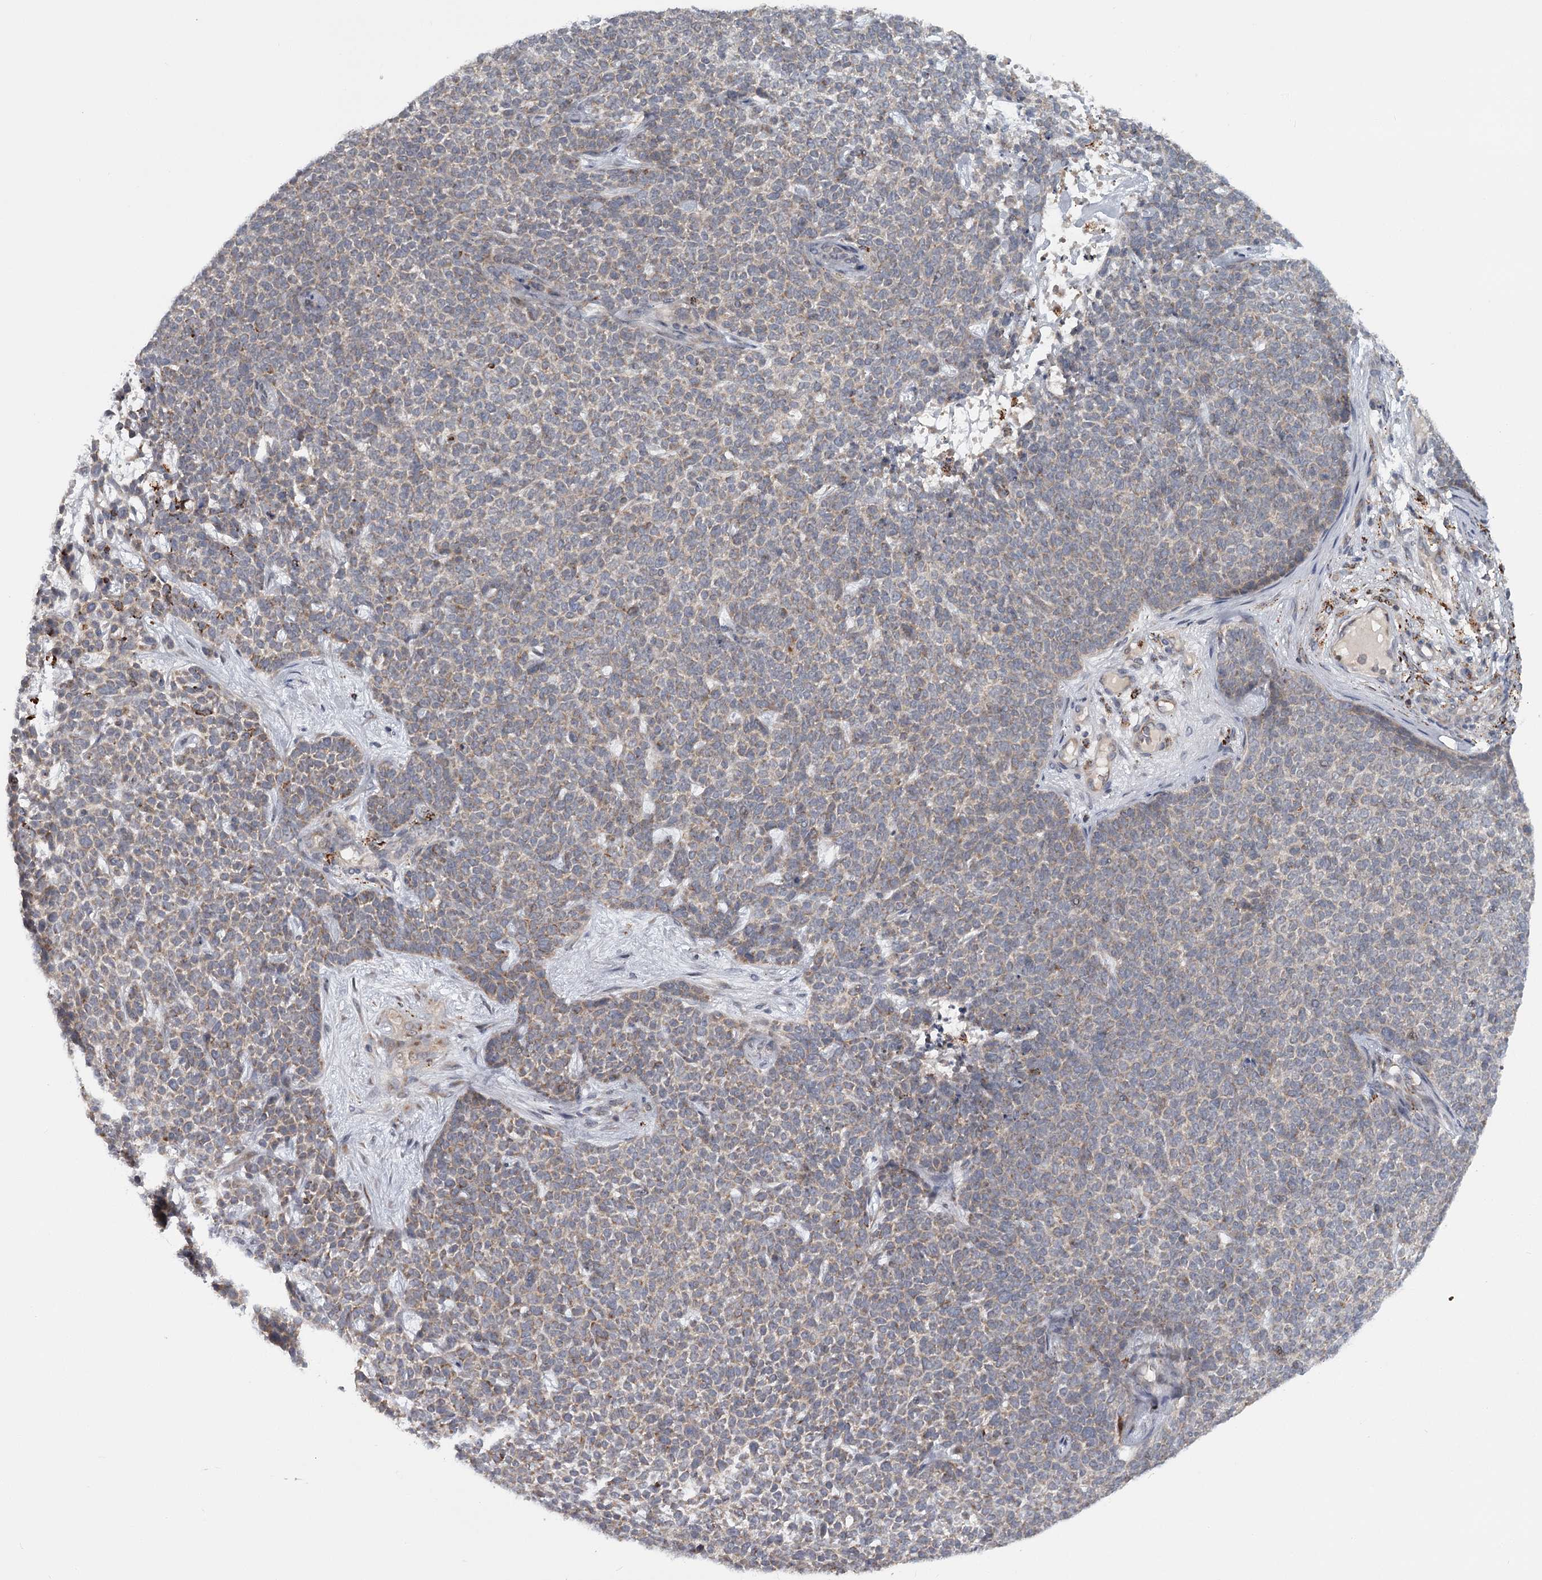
{"staining": {"intensity": "weak", "quantity": "25%-75%", "location": "cytoplasmic/membranous"}, "tissue": "skin cancer", "cell_type": "Tumor cells", "image_type": "cancer", "snomed": [{"axis": "morphology", "description": "Basal cell carcinoma"}, {"axis": "topography", "description": "Skin"}], "caption": "About 25%-75% of tumor cells in human skin cancer demonstrate weak cytoplasmic/membranous protein positivity as visualized by brown immunohistochemical staining.", "gene": "CDC123", "patient": {"sex": "female", "age": 84}}